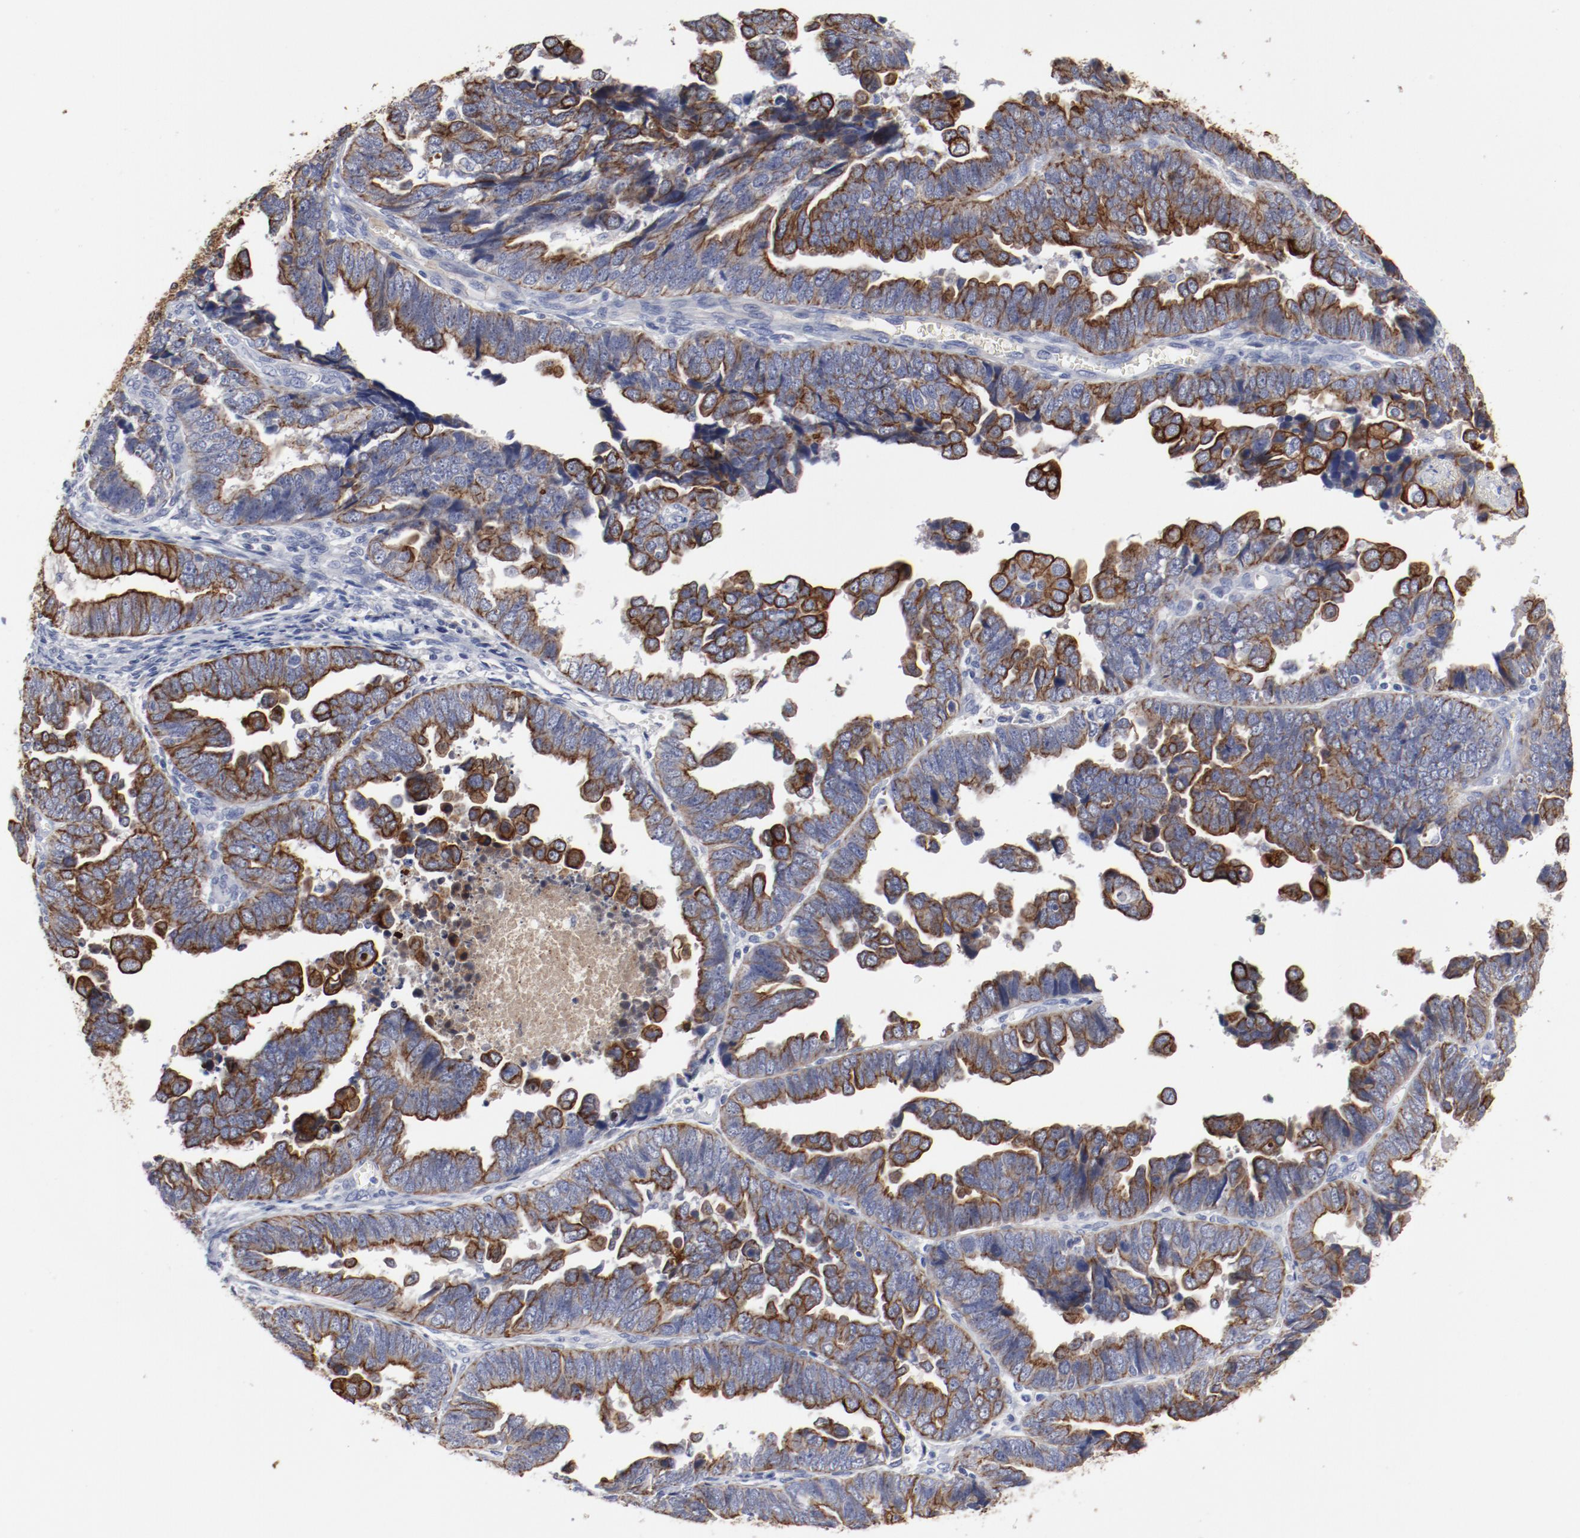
{"staining": {"intensity": "strong", "quantity": ">75%", "location": "cytoplasmic/membranous"}, "tissue": "endometrial cancer", "cell_type": "Tumor cells", "image_type": "cancer", "snomed": [{"axis": "morphology", "description": "Adenocarcinoma, NOS"}, {"axis": "topography", "description": "Endometrium"}], "caption": "Brown immunohistochemical staining in human endometrial cancer (adenocarcinoma) displays strong cytoplasmic/membranous expression in approximately >75% of tumor cells. The staining was performed using DAB (3,3'-diaminobenzidine) to visualize the protein expression in brown, while the nuclei were stained in blue with hematoxylin (Magnification: 20x).", "gene": "TSPAN6", "patient": {"sex": "female", "age": 75}}